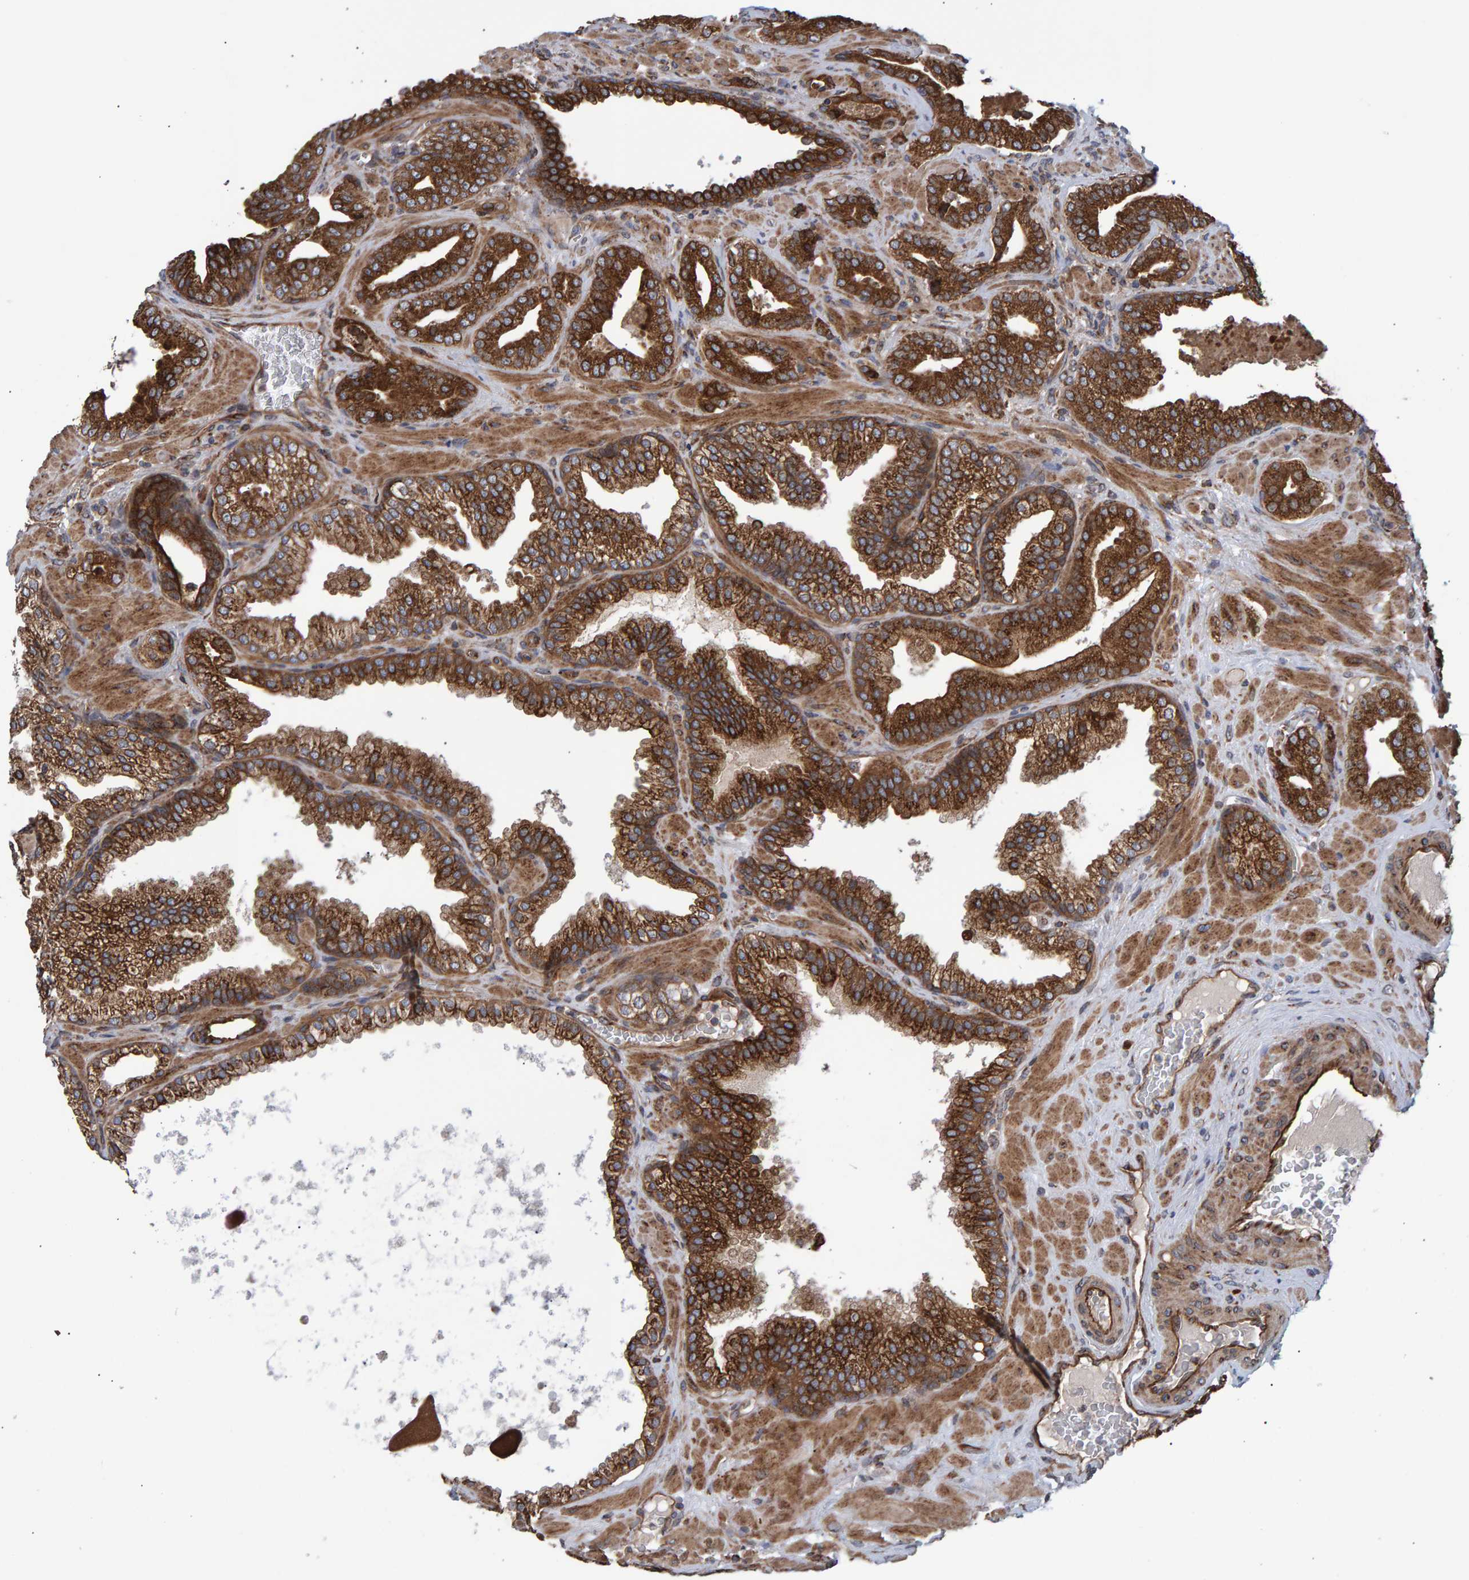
{"staining": {"intensity": "strong", "quantity": ">75%", "location": "cytoplasmic/membranous"}, "tissue": "prostate cancer", "cell_type": "Tumor cells", "image_type": "cancer", "snomed": [{"axis": "morphology", "description": "Adenocarcinoma, Low grade"}, {"axis": "topography", "description": "Prostate"}], "caption": "Approximately >75% of tumor cells in human low-grade adenocarcinoma (prostate) show strong cytoplasmic/membranous protein expression as visualized by brown immunohistochemical staining.", "gene": "FAM117A", "patient": {"sex": "male", "age": 62}}